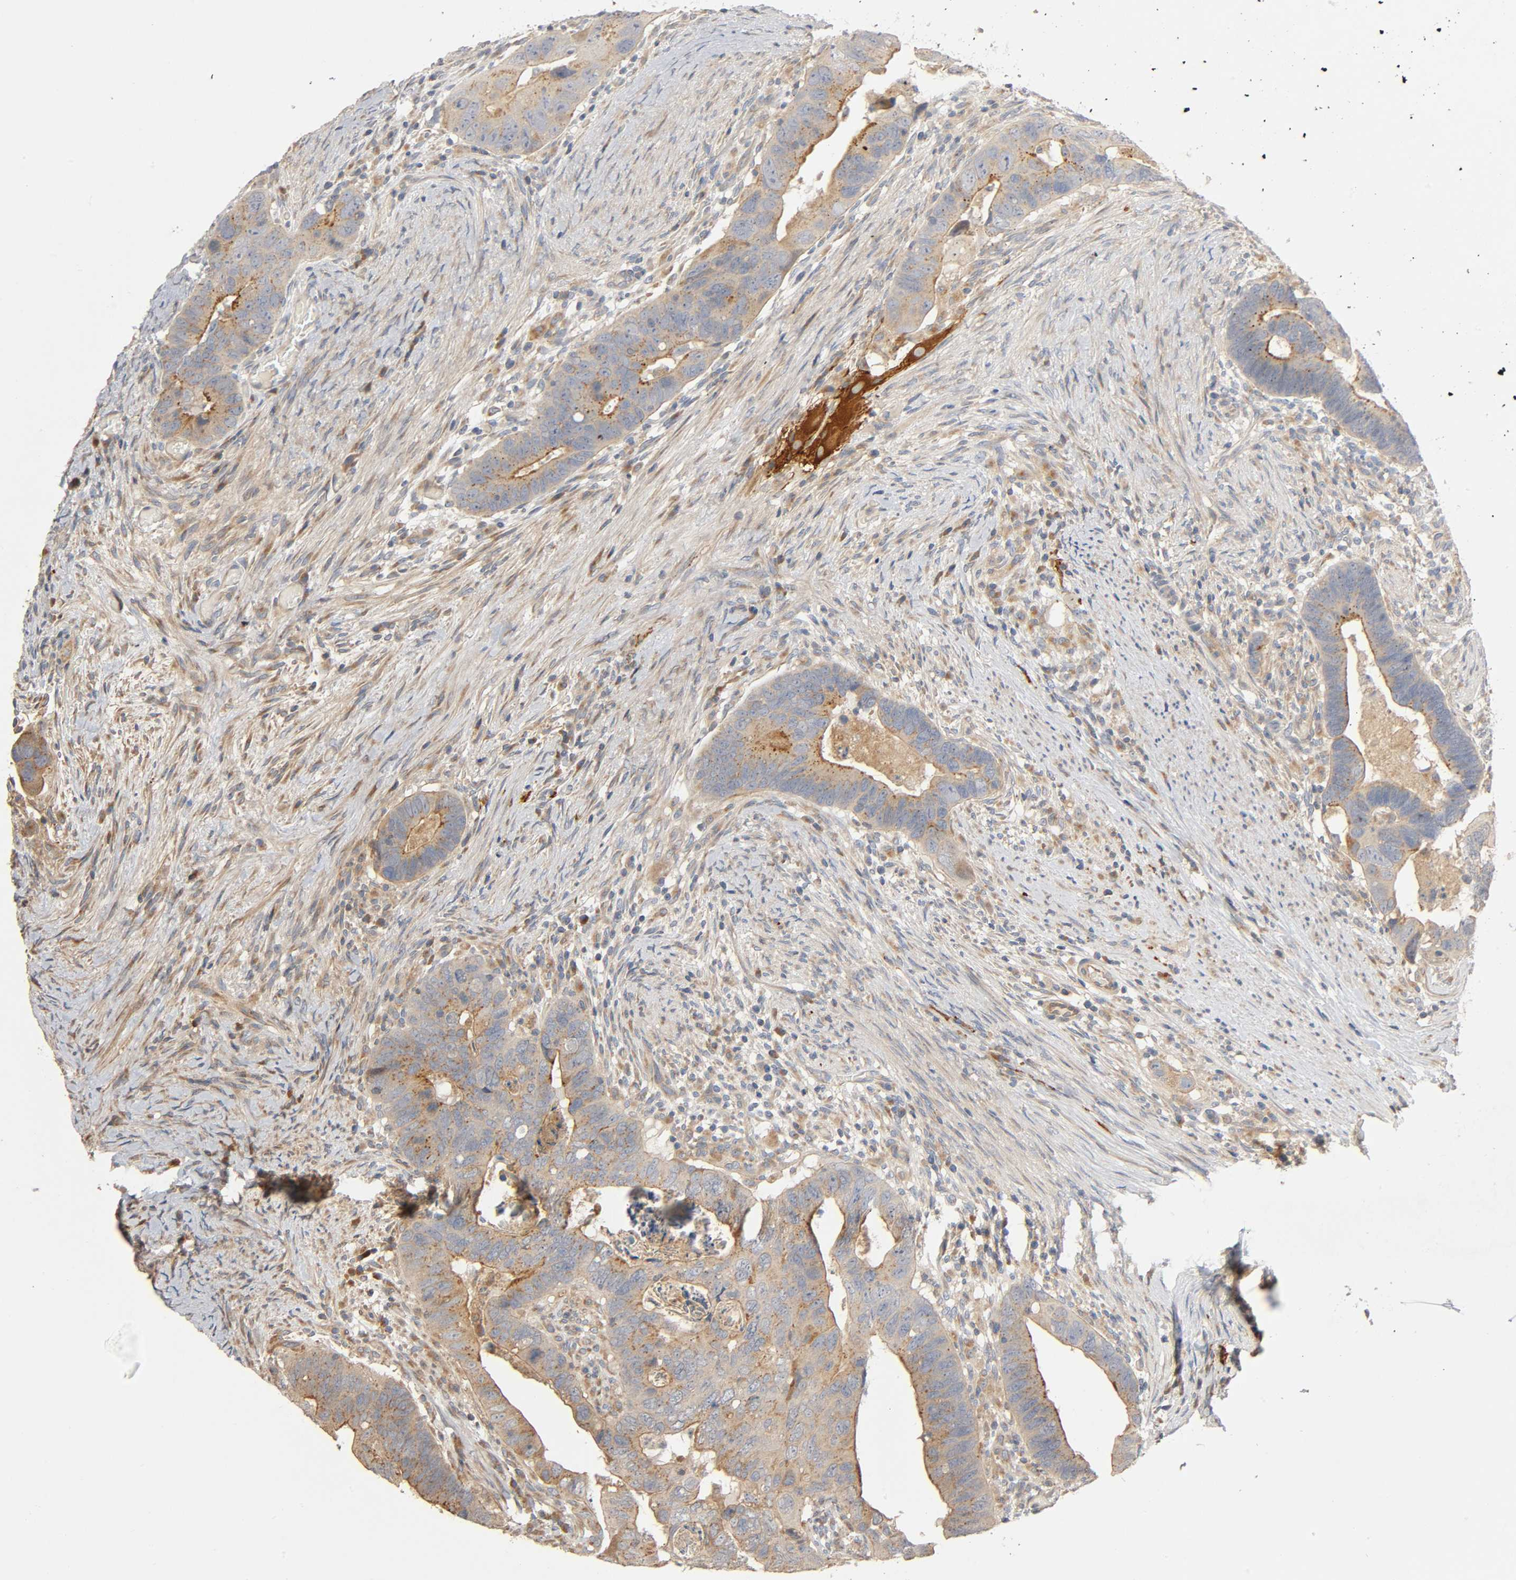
{"staining": {"intensity": "weak", "quantity": "<25%", "location": "cytoplasmic/membranous"}, "tissue": "colorectal cancer", "cell_type": "Tumor cells", "image_type": "cancer", "snomed": [{"axis": "morphology", "description": "Adenocarcinoma, NOS"}, {"axis": "topography", "description": "Rectum"}], "caption": "Histopathology image shows no protein staining in tumor cells of colorectal cancer tissue. (Immunohistochemistry, brightfield microscopy, high magnification).", "gene": "SGSM1", "patient": {"sex": "male", "age": 53}}